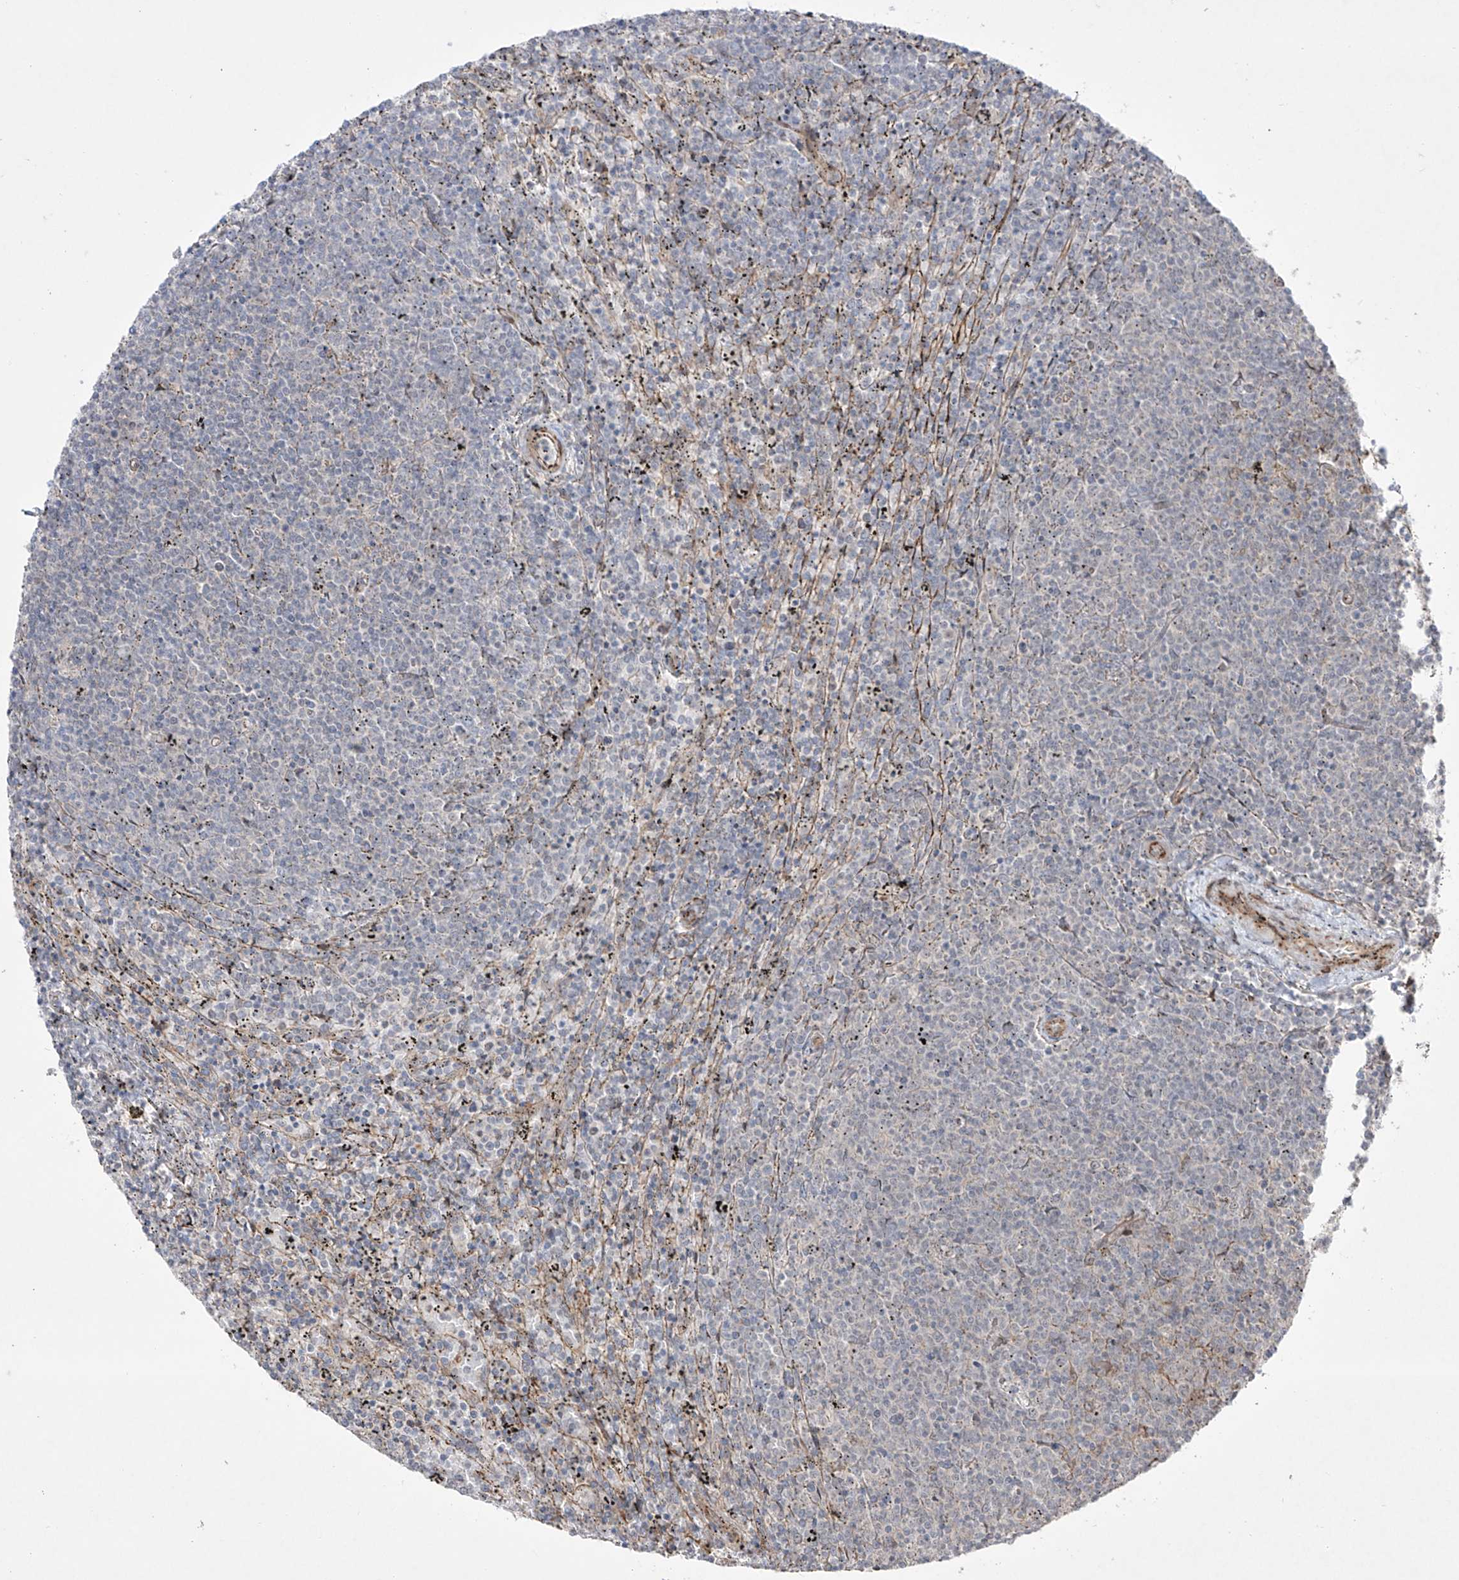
{"staining": {"intensity": "negative", "quantity": "none", "location": "none"}, "tissue": "lymphoma", "cell_type": "Tumor cells", "image_type": "cancer", "snomed": [{"axis": "morphology", "description": "Malignant lymphoma, non-Hodgkin's type, Low grade"}, {"axis": "topography", "description": "Spleen"}], "caption": "Immunohistochemical staining of lymphoma reveals no significant expression in tumor cells.", "gene": "KDM1B", "patient": {"sex": "female", "age": 50}}